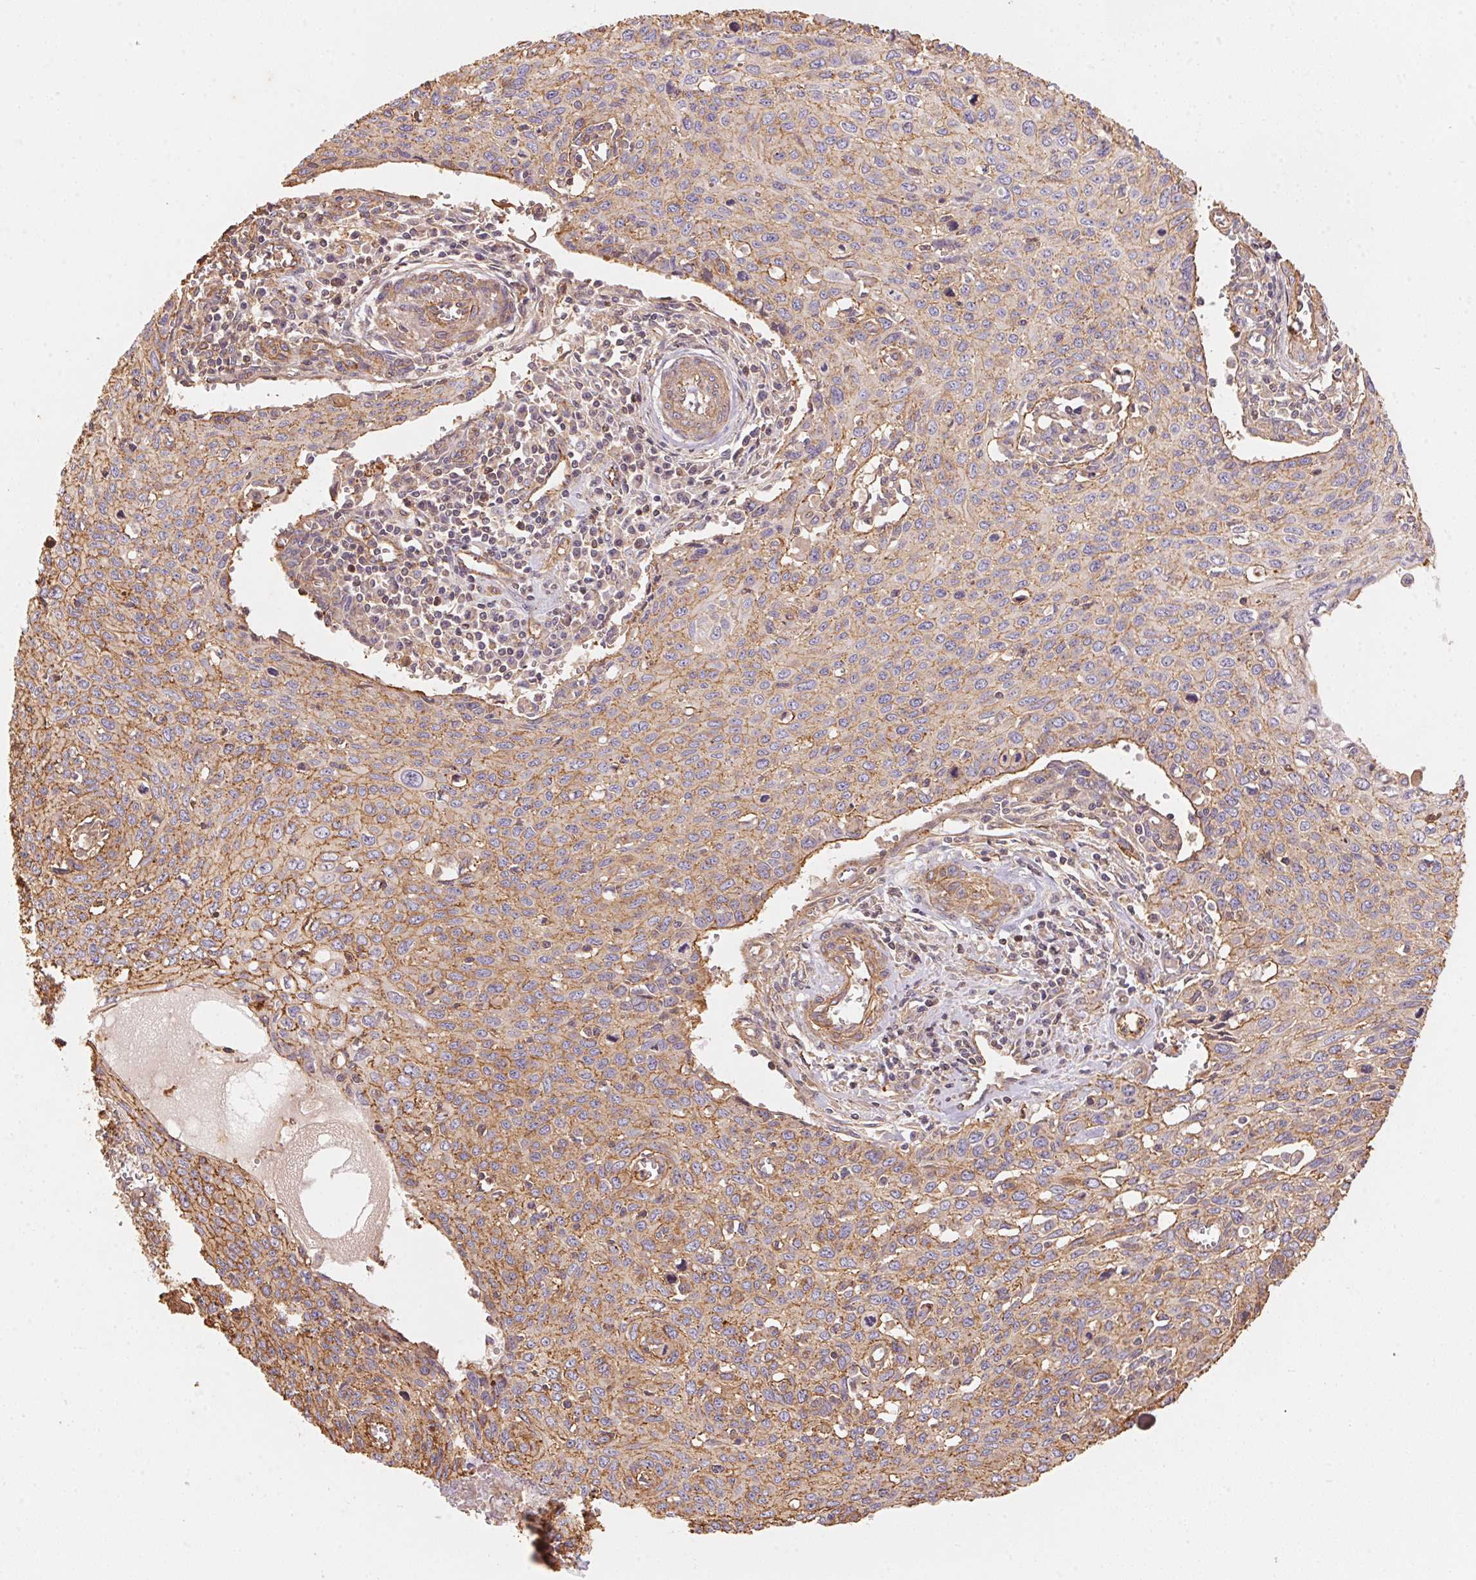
{"staining": {"intensity": "weak", "quantity": ">75%", "location": "cytoplasmic/membranous"}, "tissue": "cervical cancer", "cell_type": "Tumor cells", "image_type": "cancer", "snomed": [{"axis": "morphology", "description": "Squamous cell carcinoma, NOS"}, {"axis": "topography", "description": "Cervix"}], "caption": "Immunohistochemical staining of squamous cell carcinoma (cervical) demonstrates low levels of weak cytoplasmic/membranous staining in approximately >75% of tumor cells.", "gene": "FRAS1", "patient": {"sex": "female", "age": 38}}